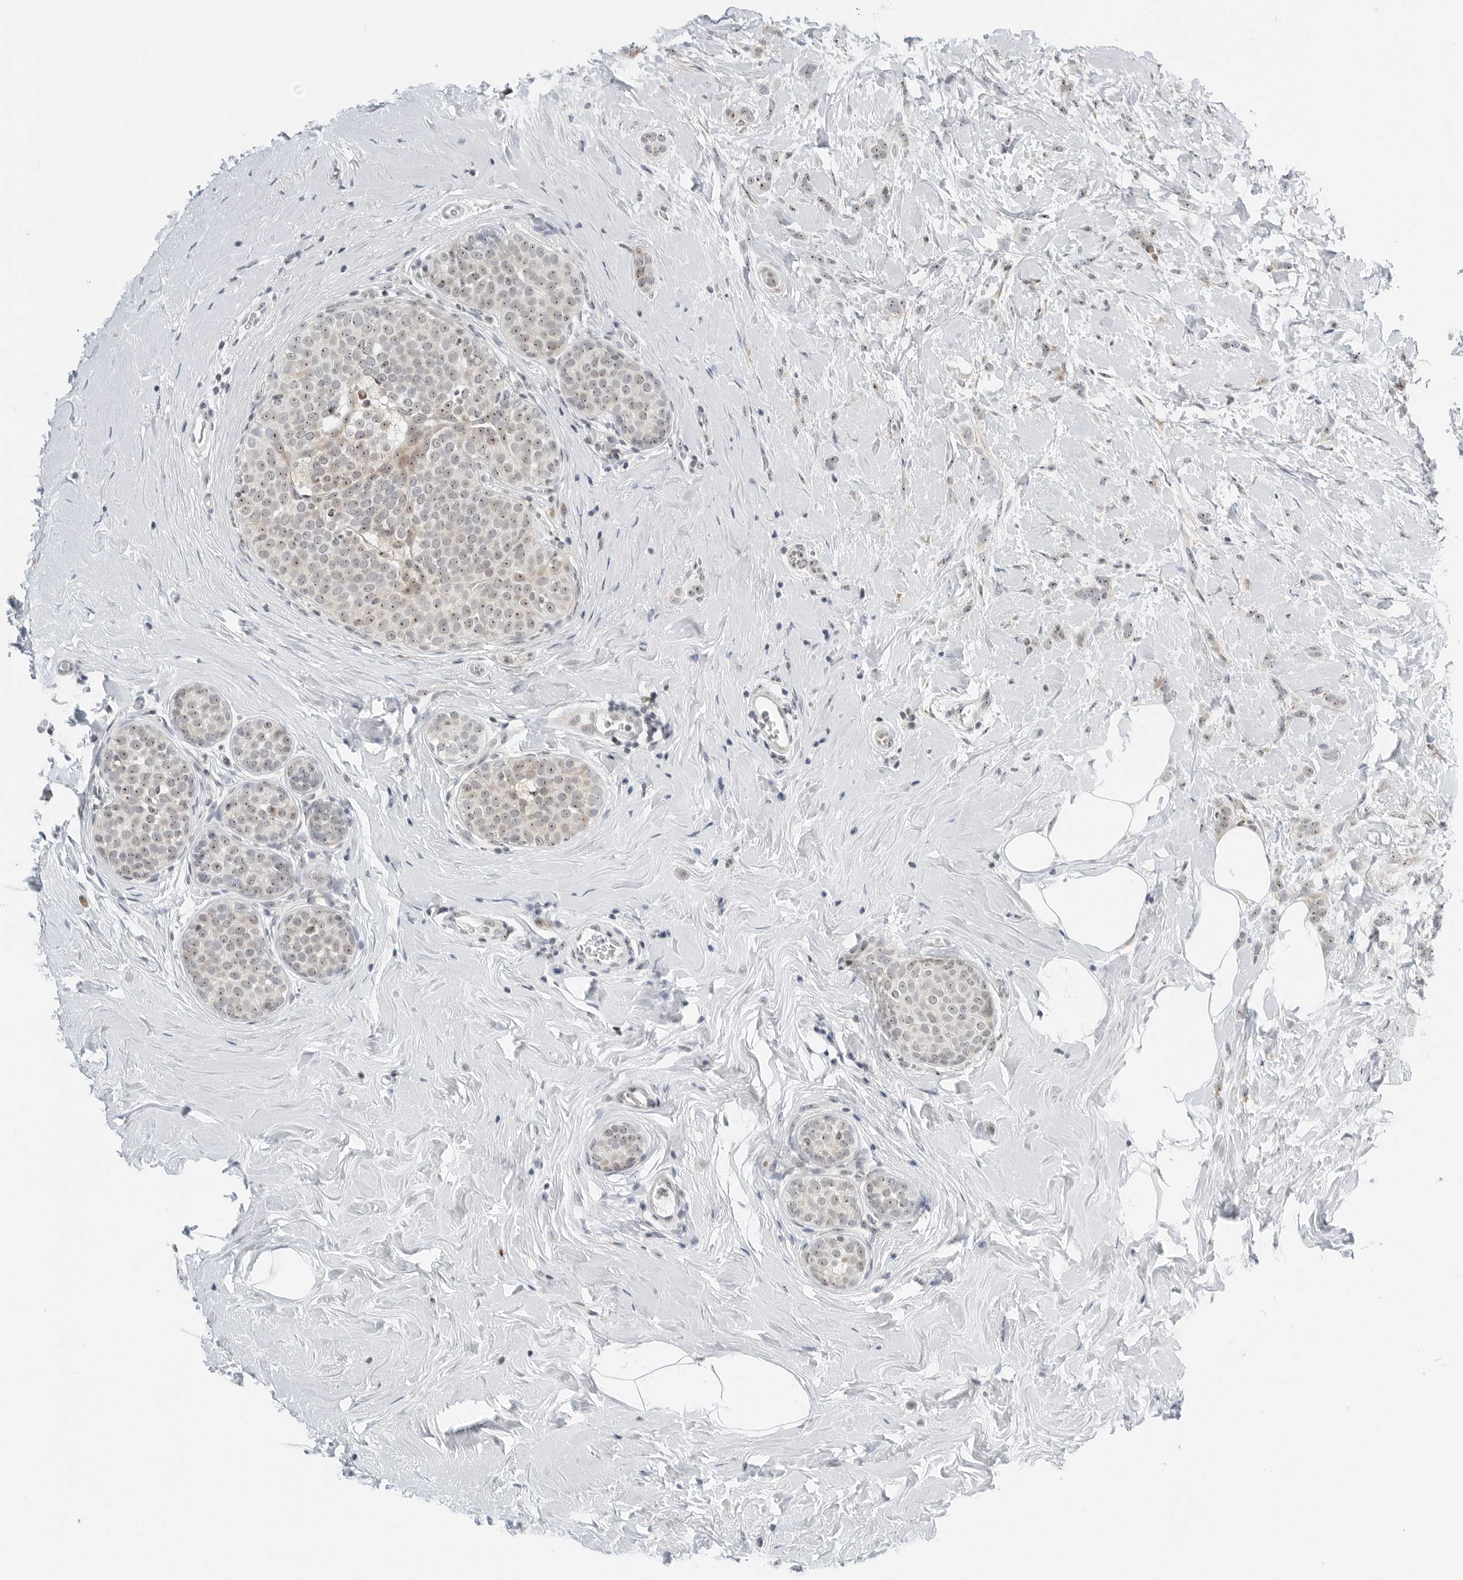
{"staining": {"intensity": "weak", "quantity": "25%-75%", "location": "nuclear"}, "tissue": "breast cancer", "cell_type": "Tumor cells", "image_type": "cancer", "snomed": [{"axis": "morphology", "description": "Lobular carcinoma, in situ"}, {"axis": "morphology", "description": "Lobular carcinoma"}, {"axis": "topography", "description": "Breast"}], "caption": "Immunohistochemistry (DAB) staining of human lobular carcinoma in situ (breast) shows weak nuclear protein expression in about 25%-75% of tumor cells.", "gene": "RIMKLA", "patient": {"sex": "female", "age": 41}}